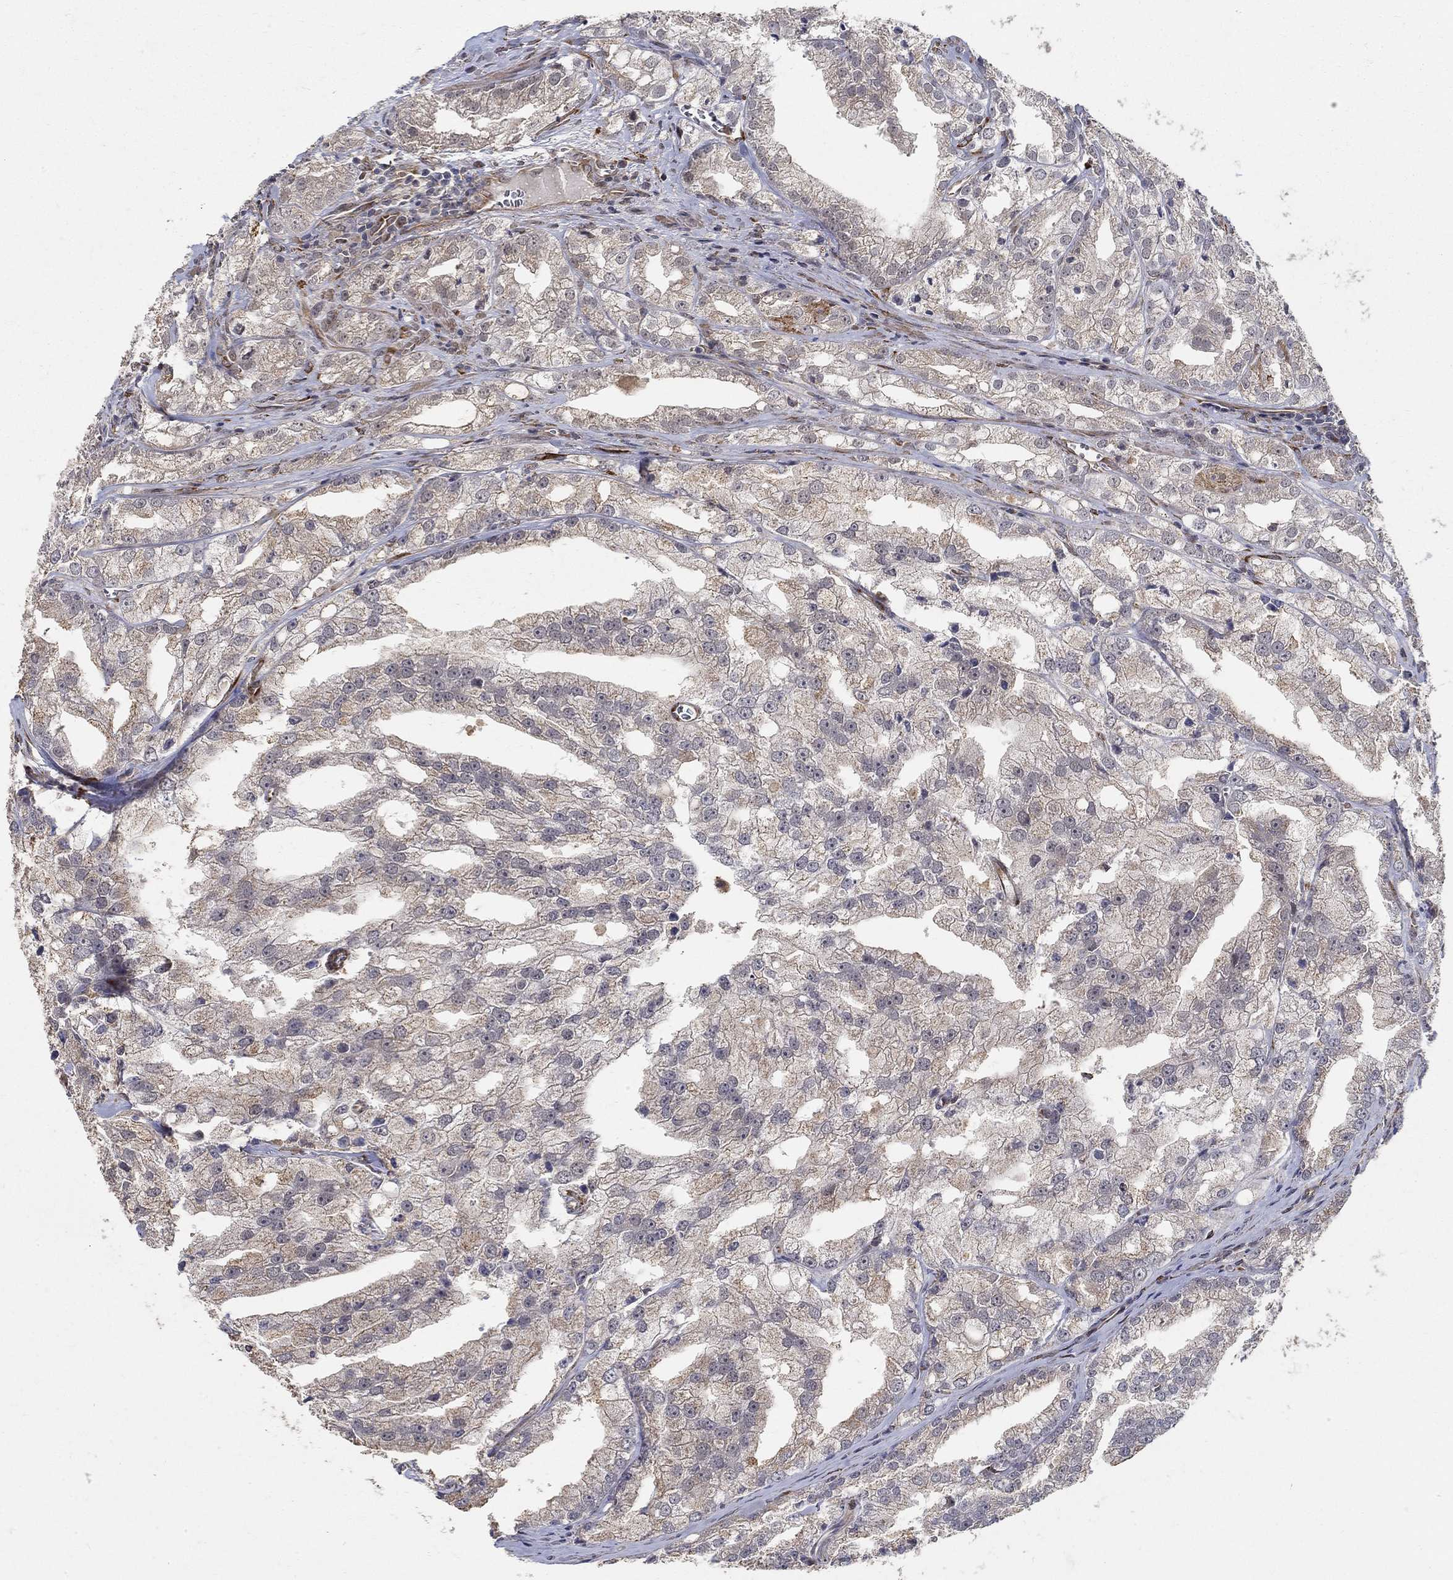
{"staining": {"intensity": "weak", "quantity": "<25%", "location": "cytoplasmic/membranous"}, "tissue": "prostate cancer", "cell_type": "Tumor cells", "image_type": "cancer", "snomed": [{"axis": "morphology", "description": "Adenocarcinoma, NOS"}, {"axis": "topography", "description": "Prostate"}], "caption": "IHC image of neoplastic tissue: prostate adenocarcinoma stained with DAB displays no significant protein positivity in tumor cells.", "gene": "ZNF594", "patient": {"sex": "male", "age": 70}}